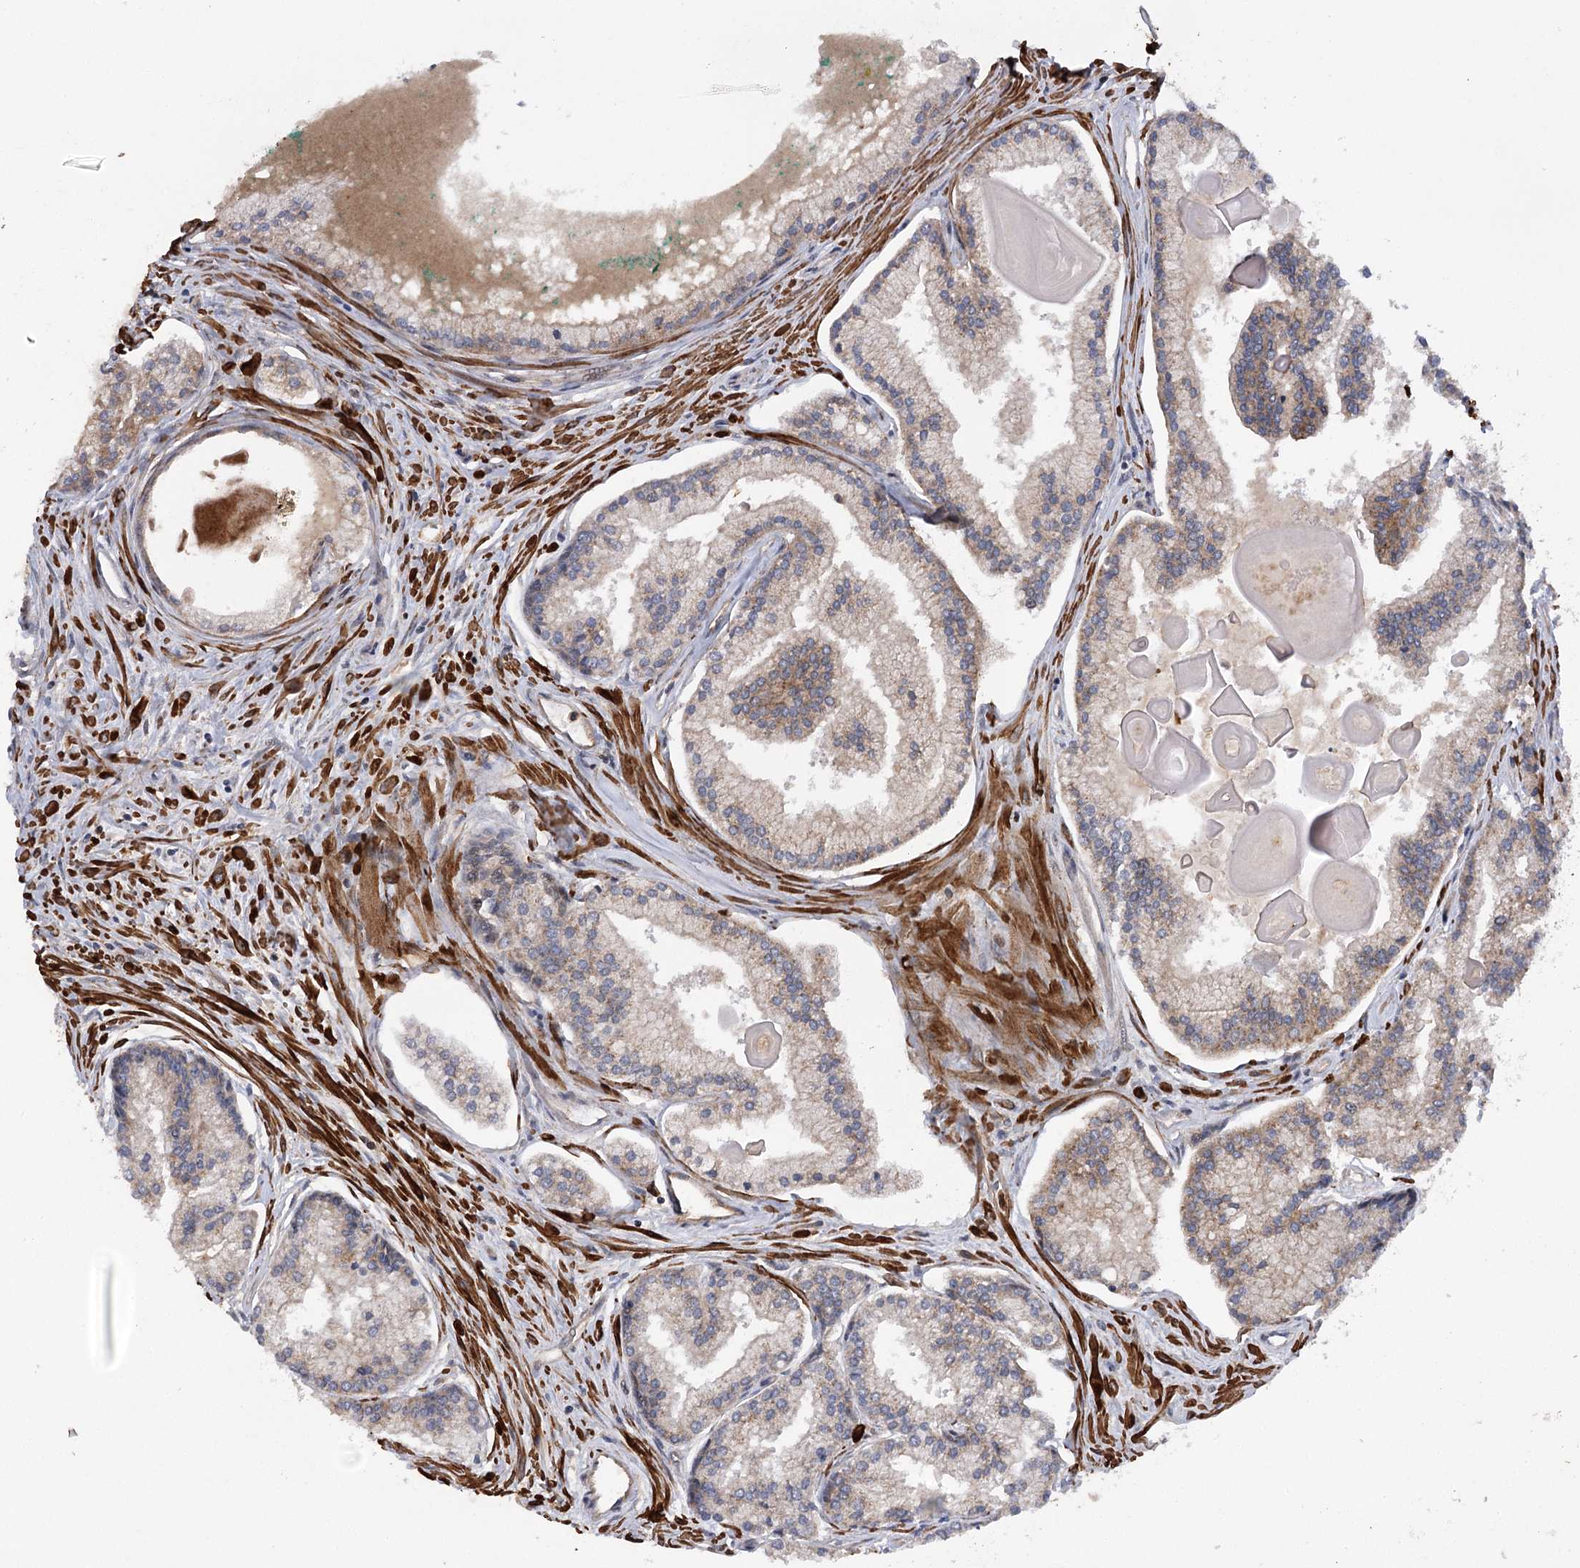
{"staining": {"intensity": "moderate", "quantity": "<25%", "location": "cytoplasmic/membranous"}, "tissue": "prostate cancer", "cell_type": "Tumor cells", "image_type": "cancer", "snomed": [{"axis": "morphology", "description": "Adenocarcinoma, High grade"}, {"axis": "topography", "description": "Prostate"}], "caption": "Immunohistochemical staining of prostate high-grade adenocarcinoma exhibits moderate cytoplasmic/membranous protein staining in approximately <25% of tumor cells.", "gene": "KCNN2", "patient": {"sex": "male", "age": 68}}